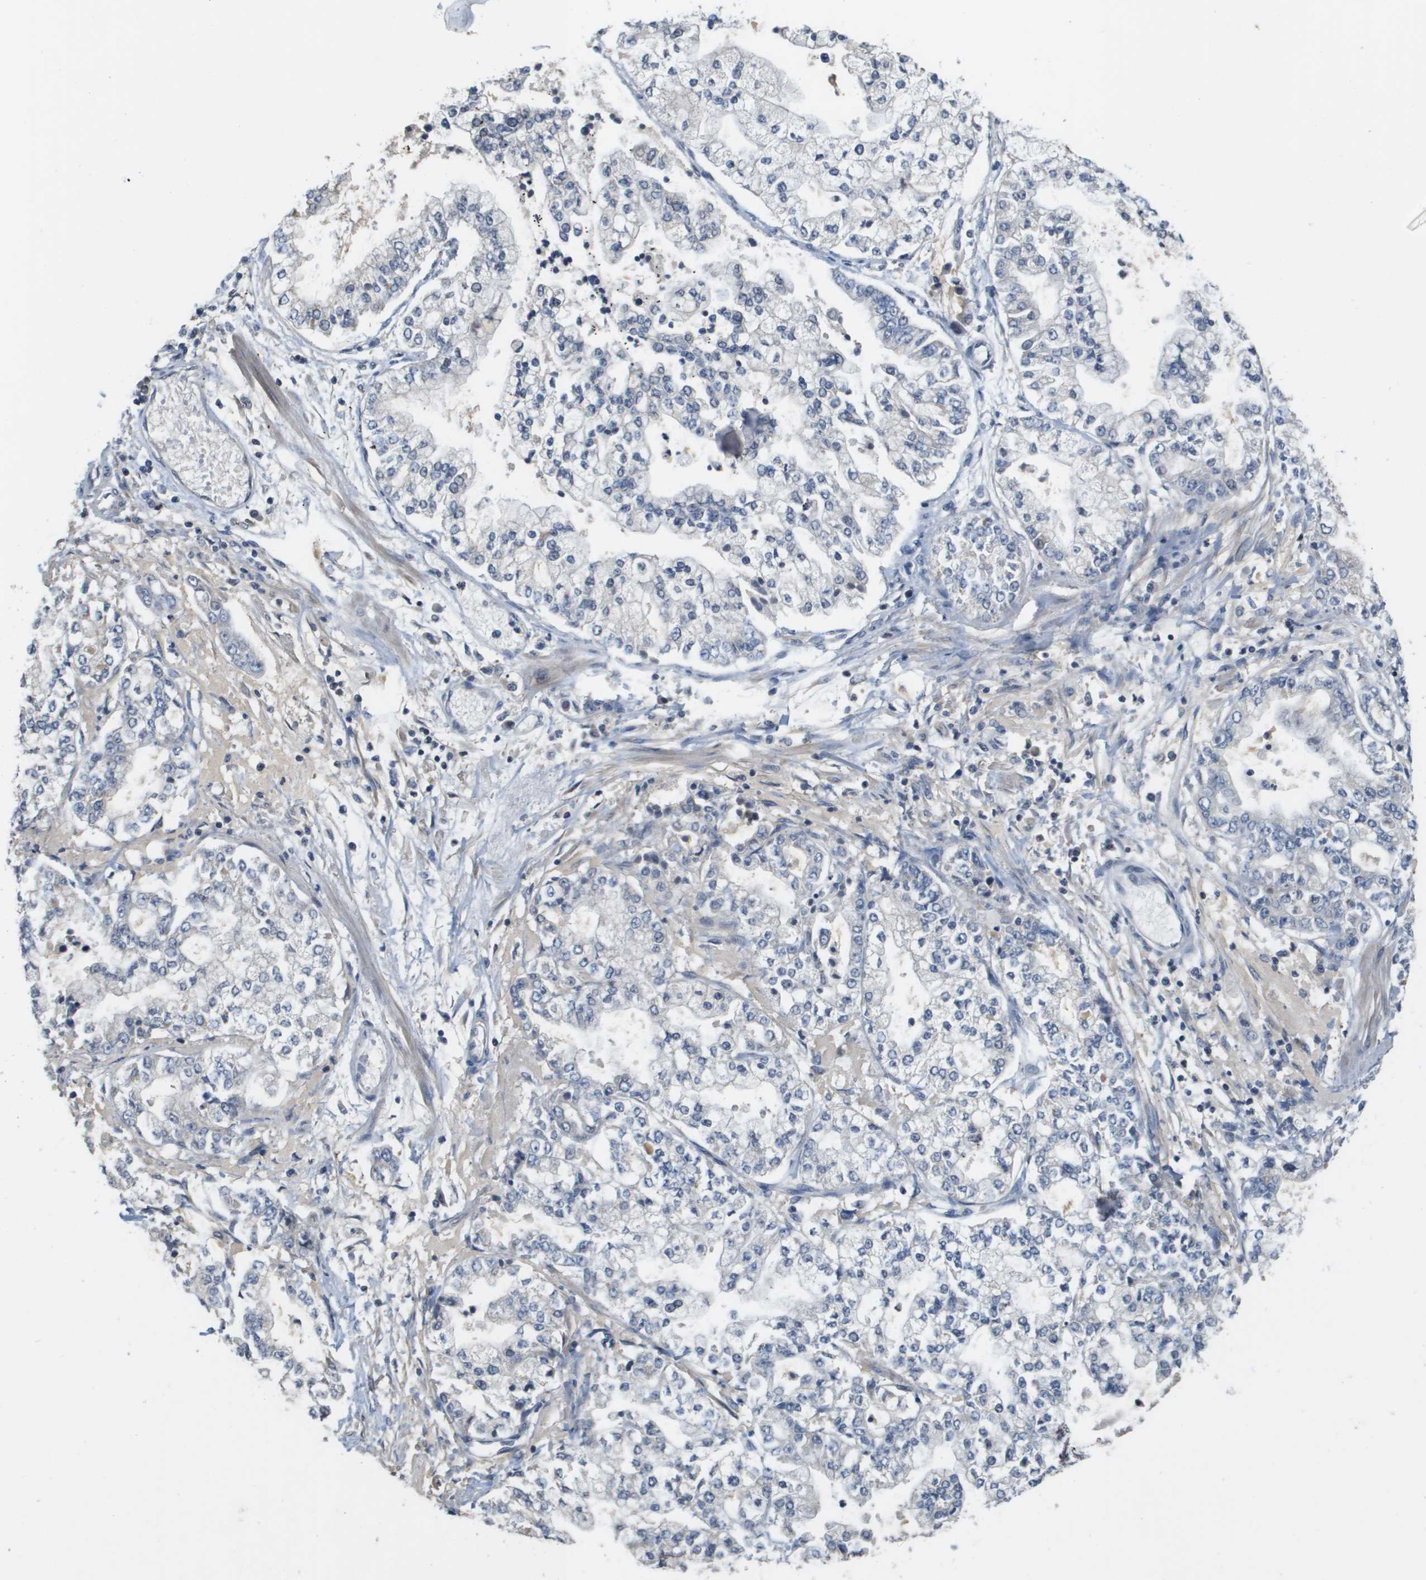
{"staining": {"intensity": "negative", "quantity": "none", "location": "none"}, "tissue": "stomach cancer", "cell_type": "Tumor cells", "image_type": "cancer", "snomed": [{"axis": "morphology", "description": "Adenocarcinoma, NOS"}, {"axis": "topography", "description": "Stomach"}], "caption": "This is an immunohistochemistry histopathology image of human stomach adenocarcinoma. There is no staining in tumor cells.", "gene": "CAPN11", "patient": {"sex": "male", "age": 76}}